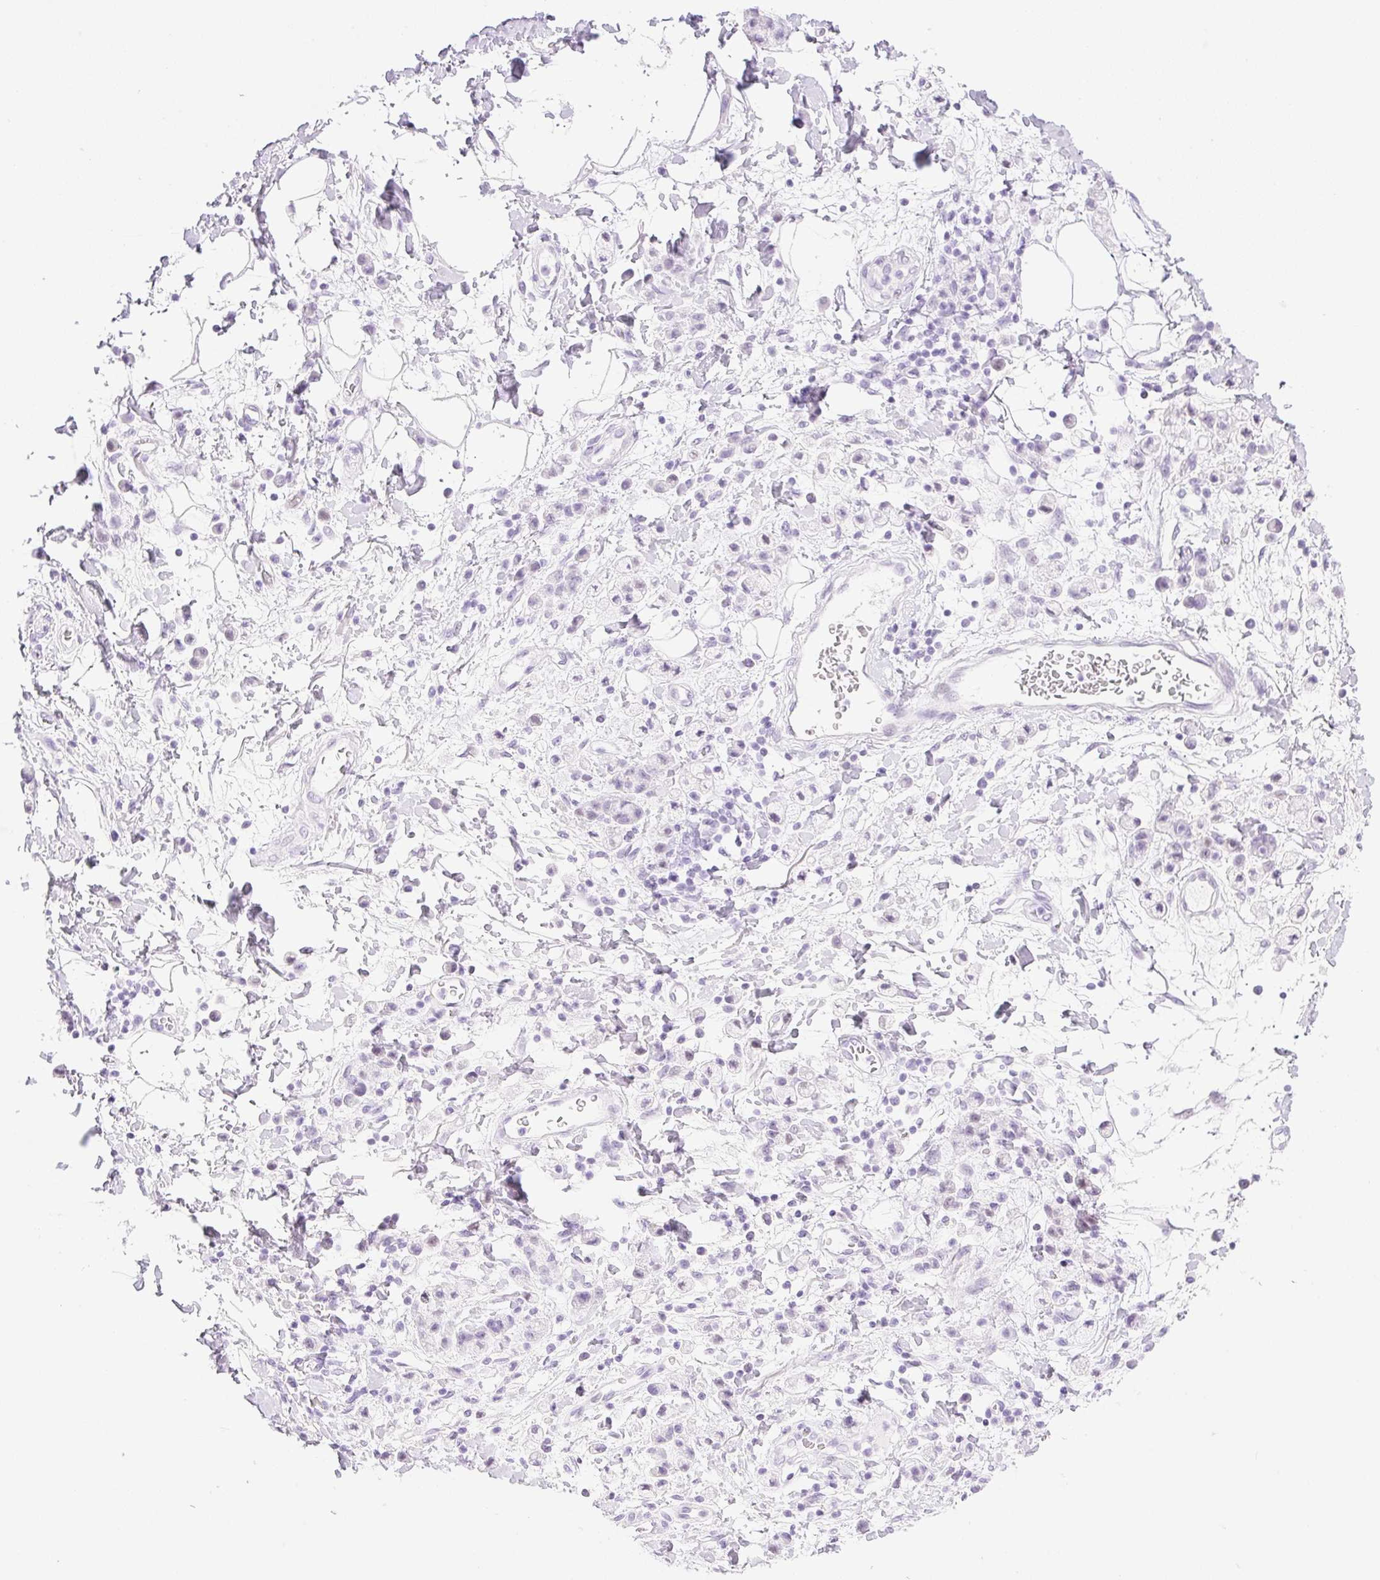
{"staining": {"intensity": "negative", "quantity": "none", "location": "none"}, "tissue": "stomach cancer", "cell_type": "Tumor cells", "image_type": "cancer", "snomed": [{"axis": "morphology", "description": "Adenocarcinoma, NOS"}, {"axis": "topography", "description": "Stomach"}], "caption": "Protein analysis of stomach cancer (adenocarcinoma) reveals no significant staining in tumor cells.", "gene": "SPRR4", "patient": {"sex": "male", "age": 77}}